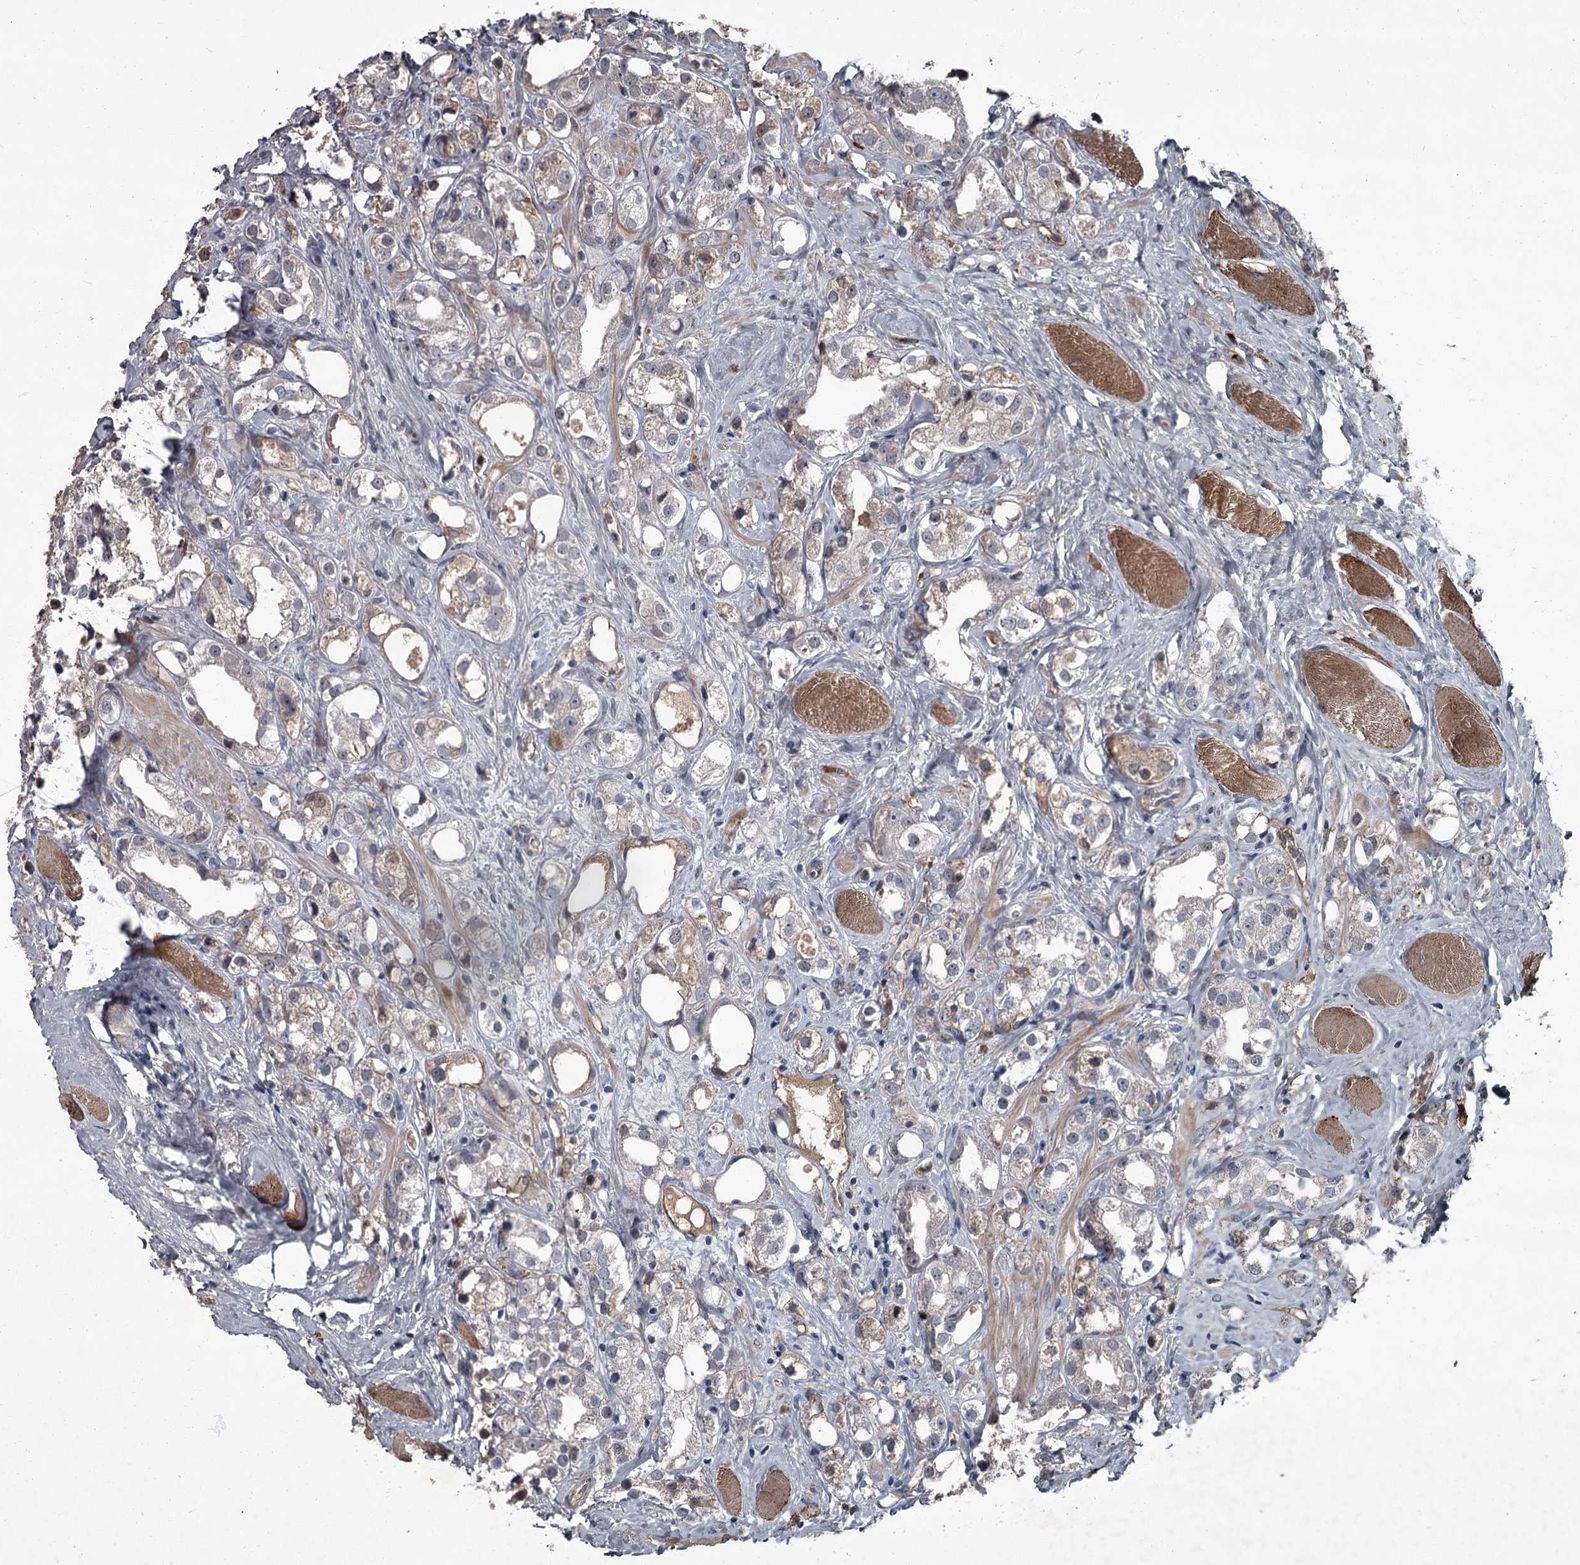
{"staining": {"intensity": "negative", "quantity": "none", "location": "none"}, "tissue": "prostate cancer", "cell_type": "Tumor cells", "image_type": "cancer", "snomed": [{"axis": "morphology", "description": "Adenocarcinoma, NOS"}, {"axis": "topography", "description": "Prostate"}], "caption": "DAB immunohistochemical staining of adenocarcinoma (prostate) exhibits no significant expression in tumor cells. The staining was performed using DAB (3,3'-diaminobenzidine) to visualize the protein expression in brown, while the nuclei were stained in blue with hematoxylin (Magnification: 20x).", "gene": "FLVCR2", "patient": {"sex": "male", "age": 79}}